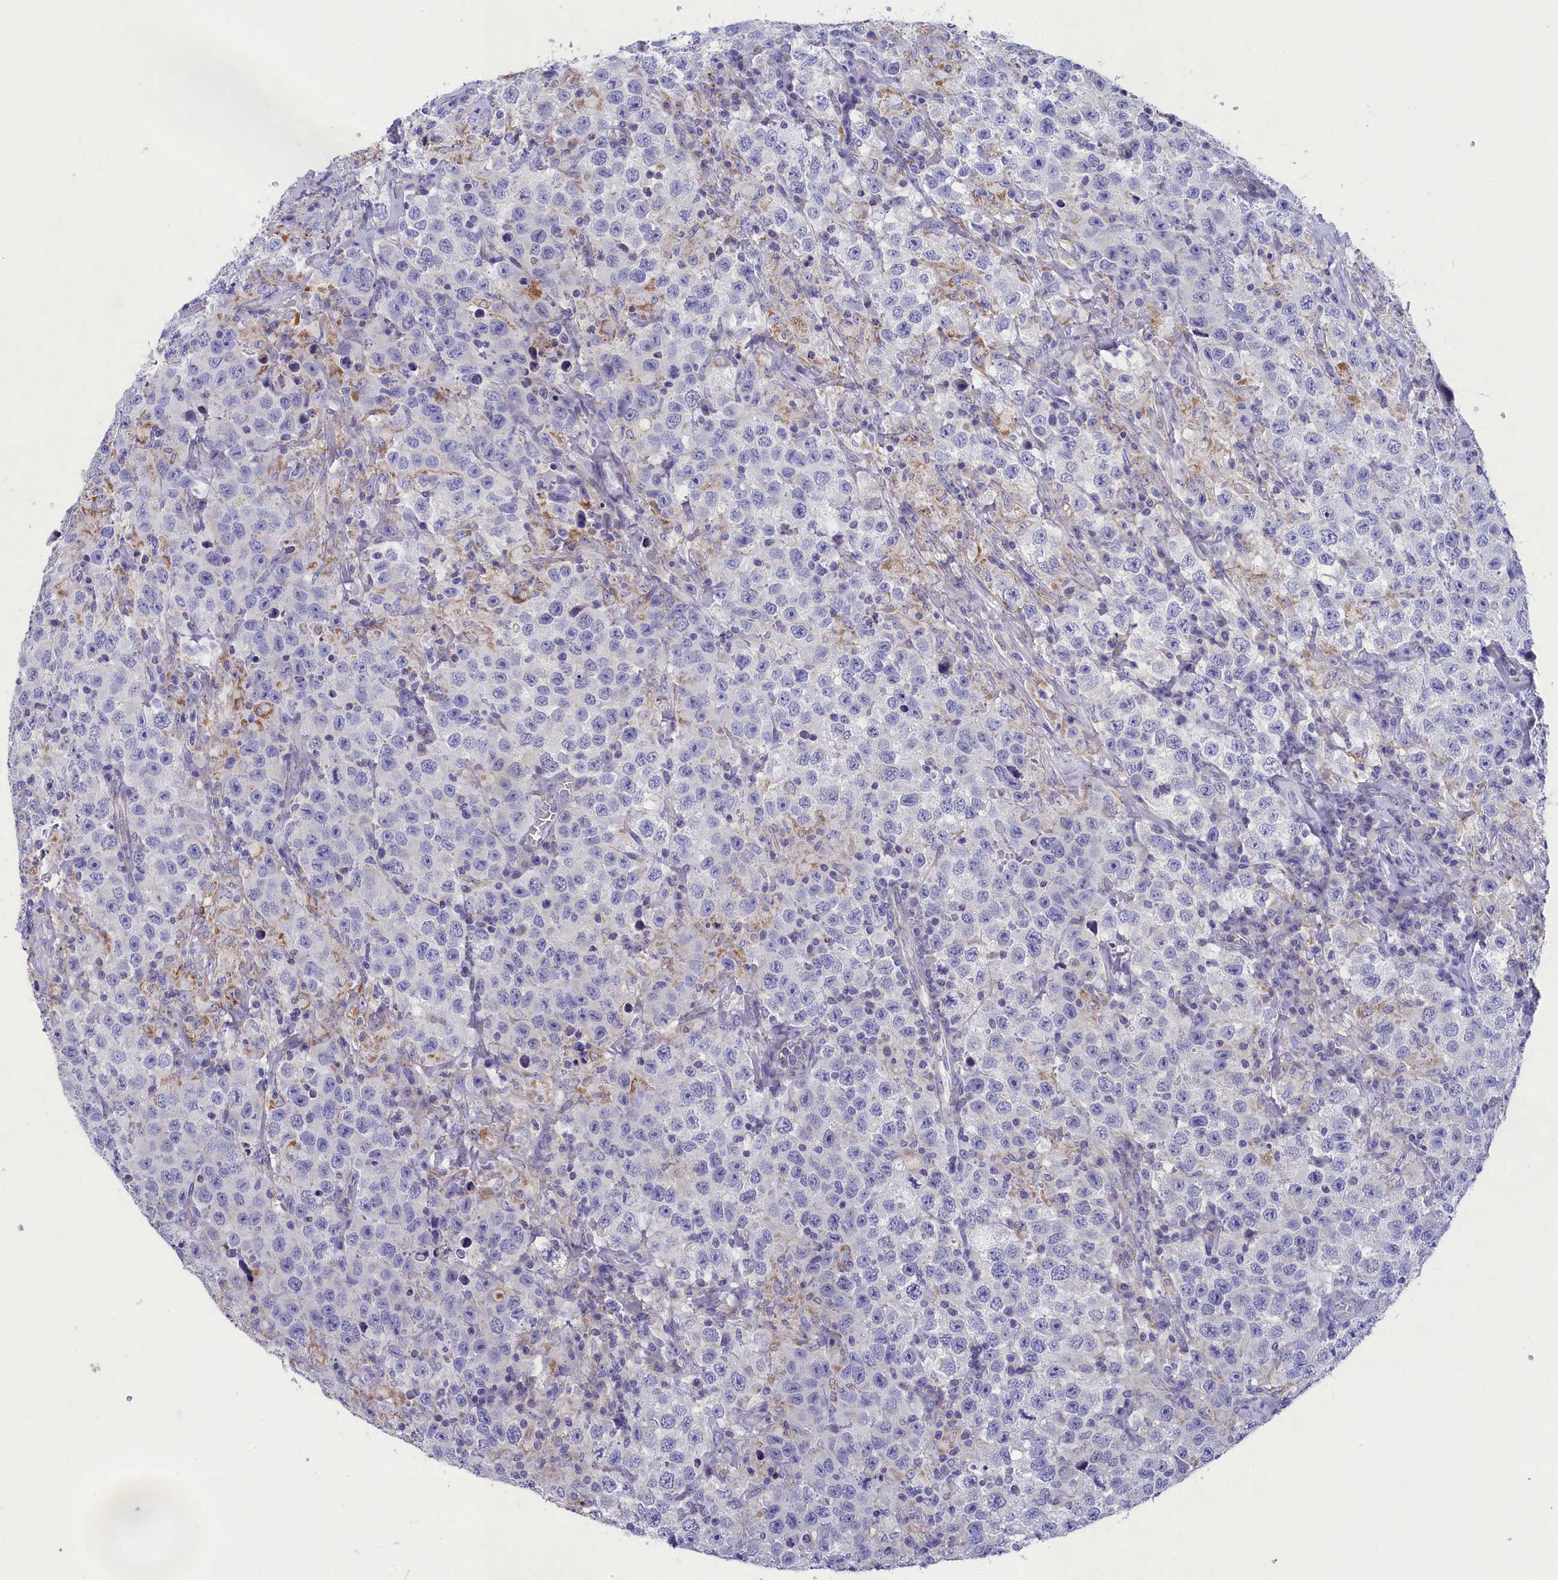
{"staining": {"intensity": "negative", "quantity": "none", "location": "none"}, "tissue": "testis cancer", "cell_type": "Tumor cells", "image_type": "cancer", "snomed": [{"axis": "morphology", "description": "Seminoma, NOS"}, {"axis": "topography", "description": "Testis"}], "caption": "A micrograph of human testis cancer is negative for staining in tumor cells.", "gene": "PRDM12", "patient": {"sex": "male", "age": 41}}